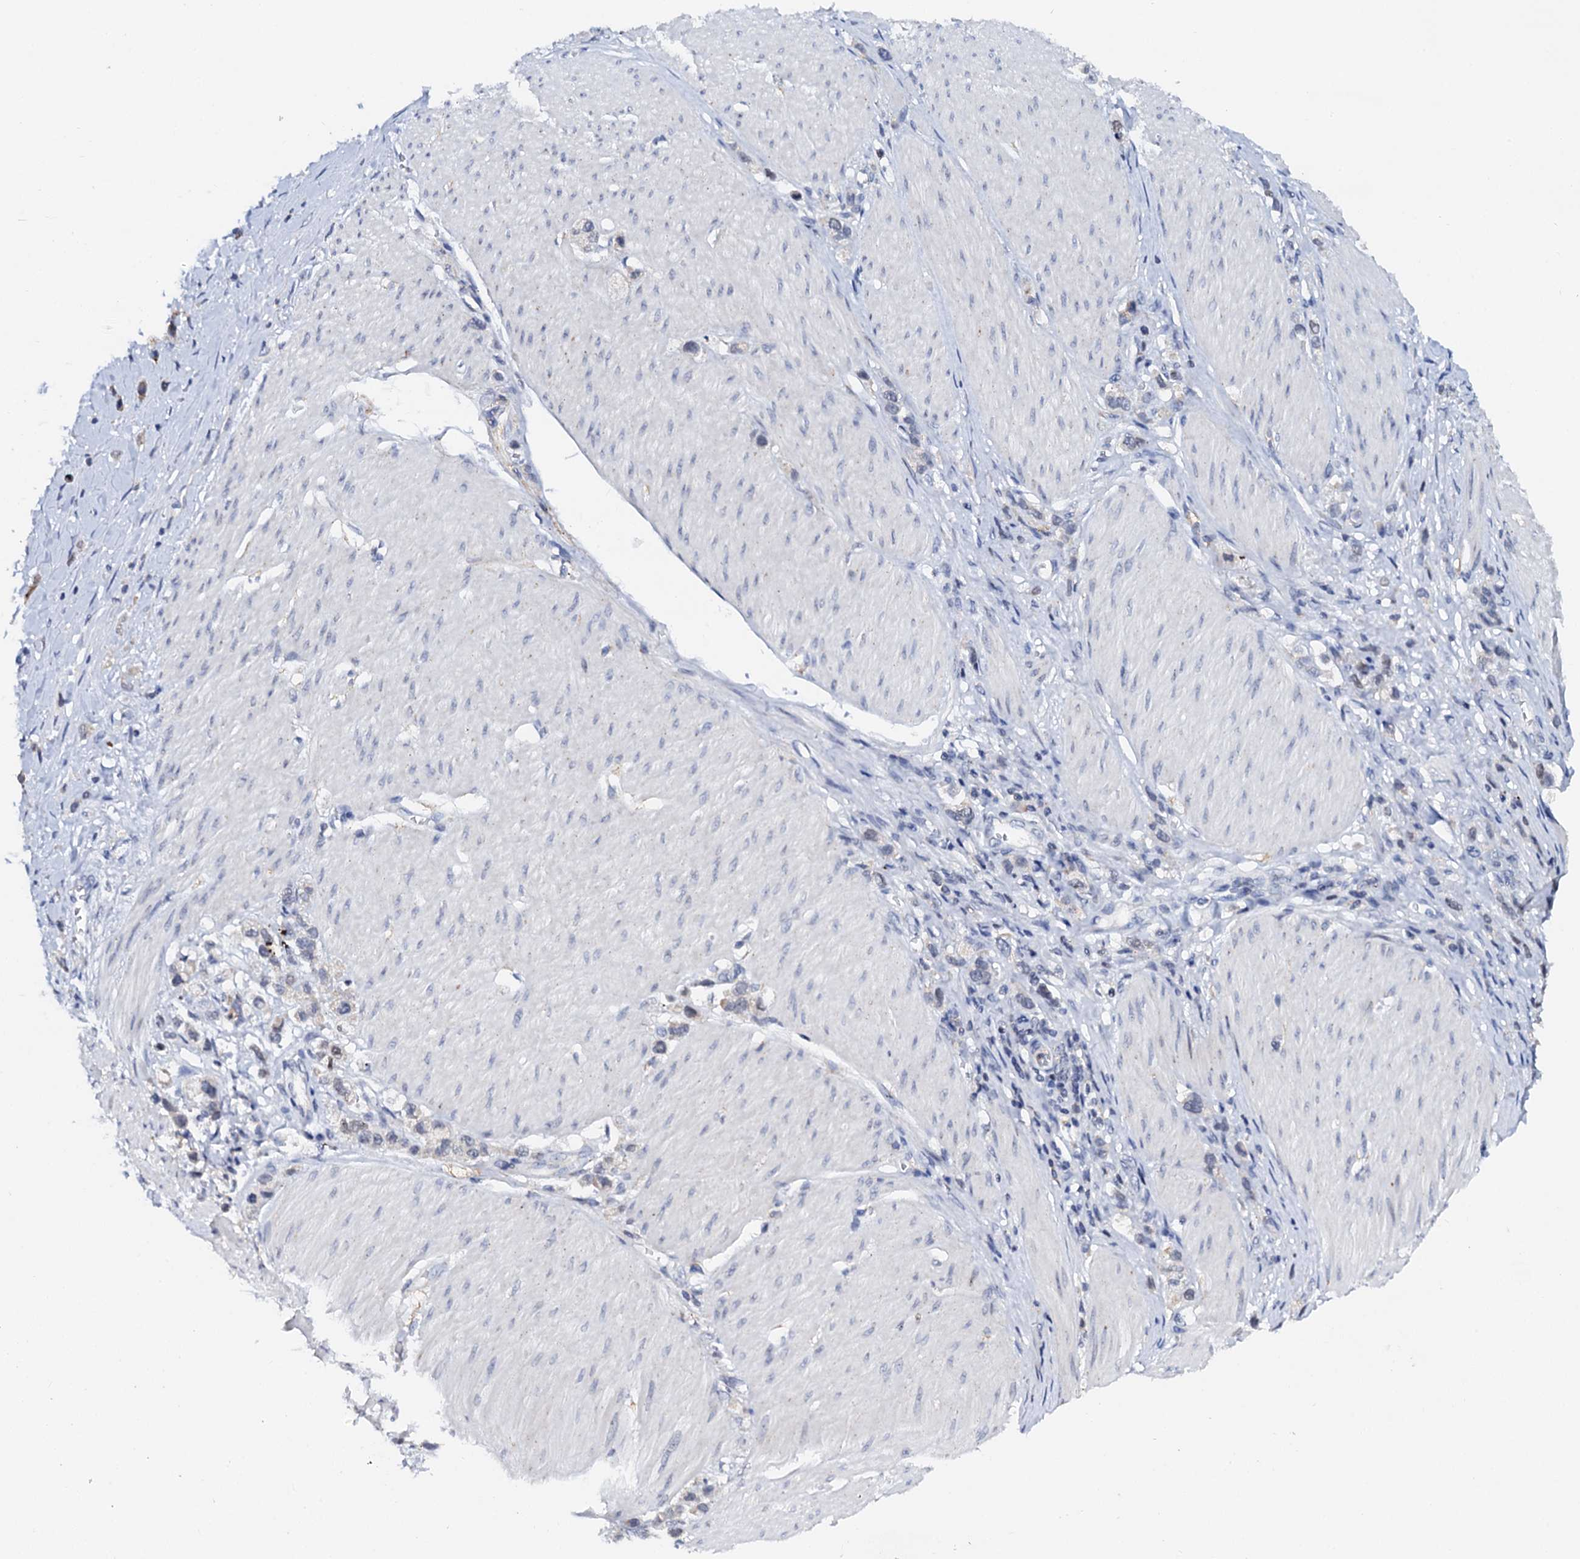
{"staining": {"intensity": "negative", "quantity": "none", "location": "none"}, "tissue": "stomach cancer", "cell_type": "Tumor cells", "image_type": "cancer", "snomed": [{"axis": "morphology", "description": "Normal tissue, NOS"}, {"axis": "morphology", "description": "Adenocarcinoma, NOS"}, {"axis": "topography", "description": "Stomach, upper"}, {"axis": "topography", "description": "Stomach"}], "caption": "An image of human stomach cancer is negative for staining in tumor cells.", "gene": "NALF1", "patient": {"sex": "female", "age": 65}}